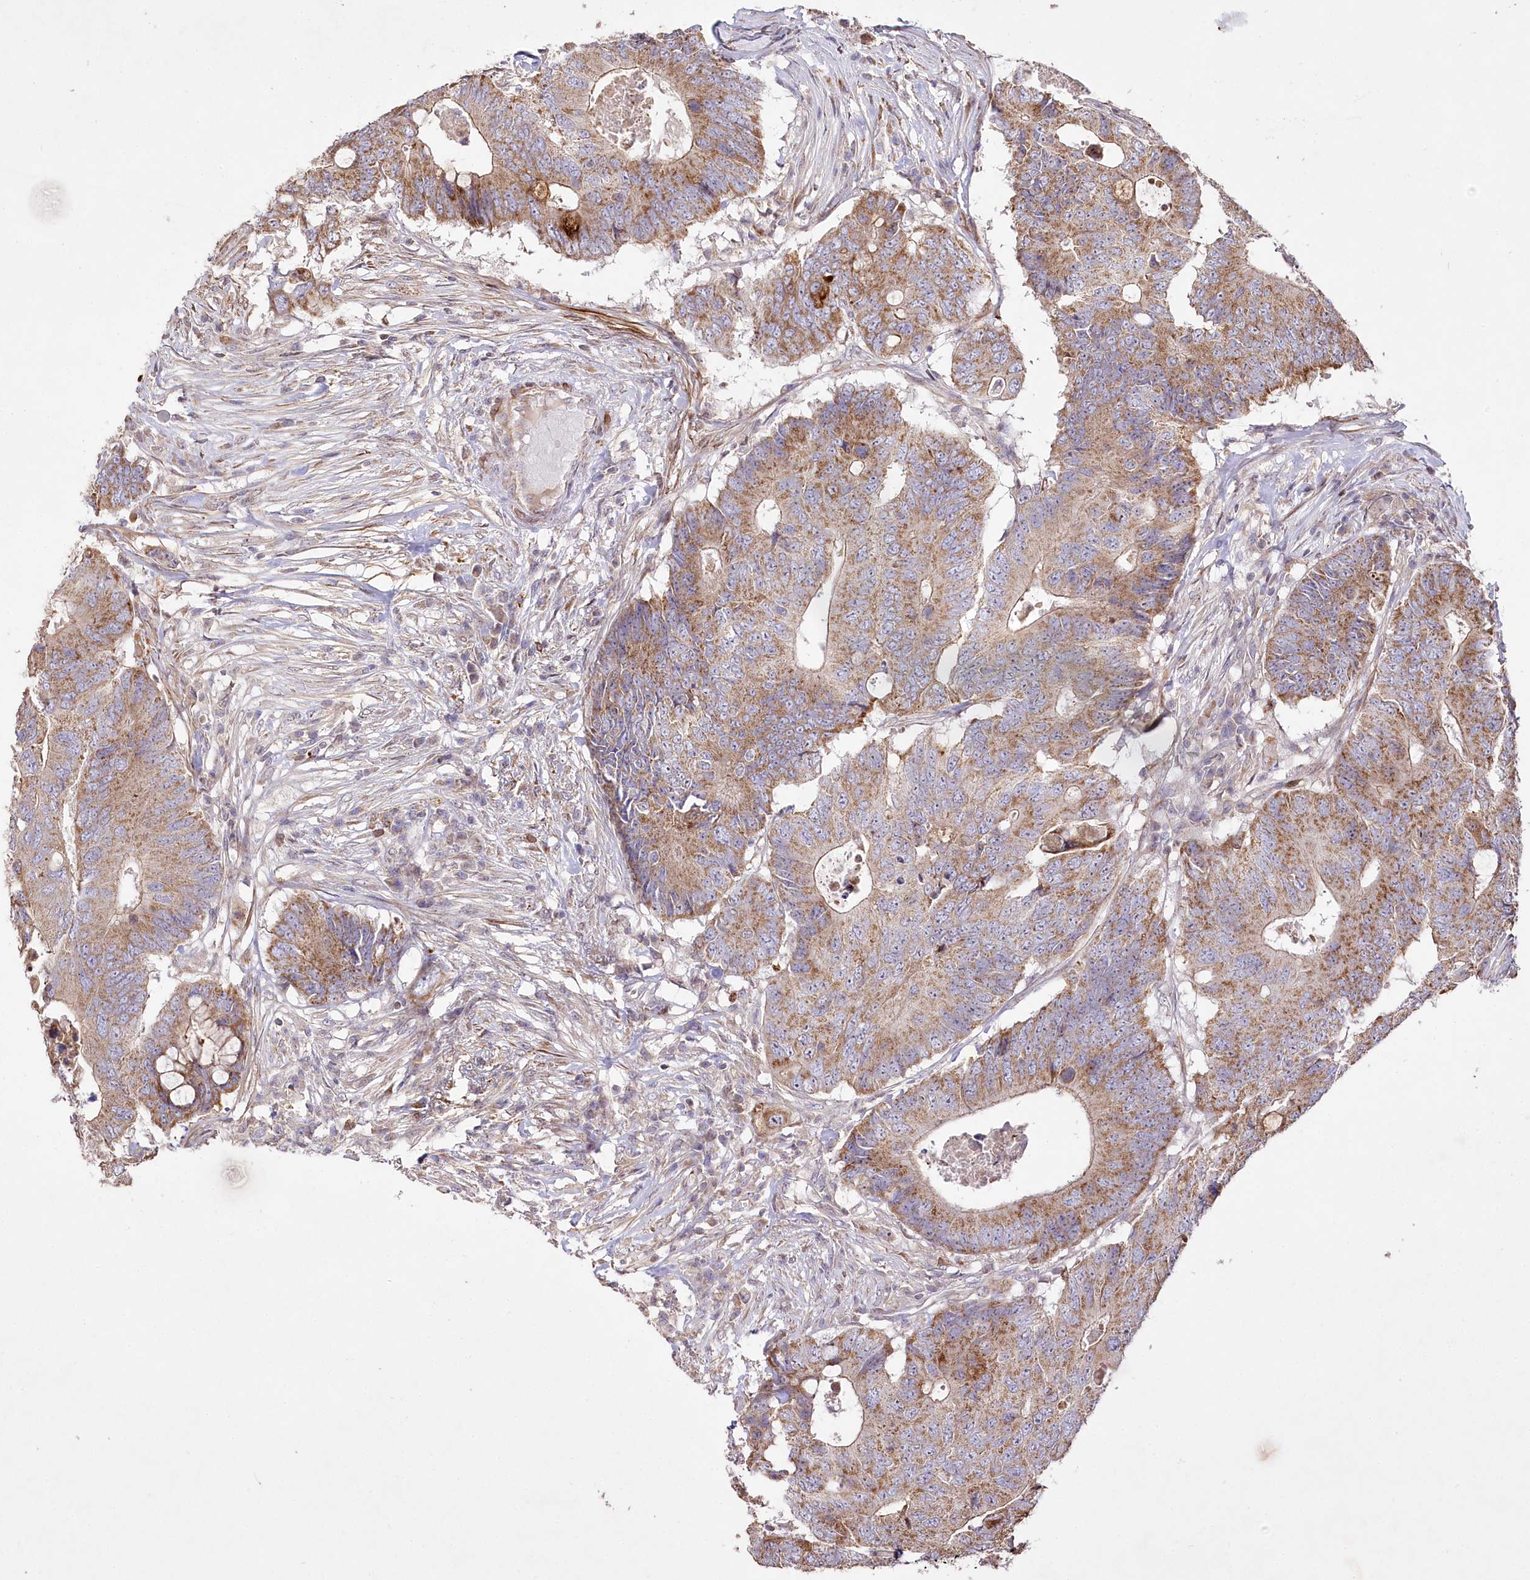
{"staining": {"intensity": "moderate", "quantity": ">75%", "location": "cytoplasmic/membranous"}, "tissue": "colorectal cancer", "cell_type": "Tumor cells", "image_type": "cancer", "snomed": [{"axis": "morphology", "description": "Adenocarcinoma, NOS"}, {"axis": "topography", "description": "Colon"}], "caption": "A medium amount of moderate cytoplasmic/membranous expression is identified in about >75% of tumor cells in colorectal cancer (adenocarcinoma) tissue. Nuclei are stained in blue.", "gene": "PSTK", "patient": {"sex": "male", "age": 71}}